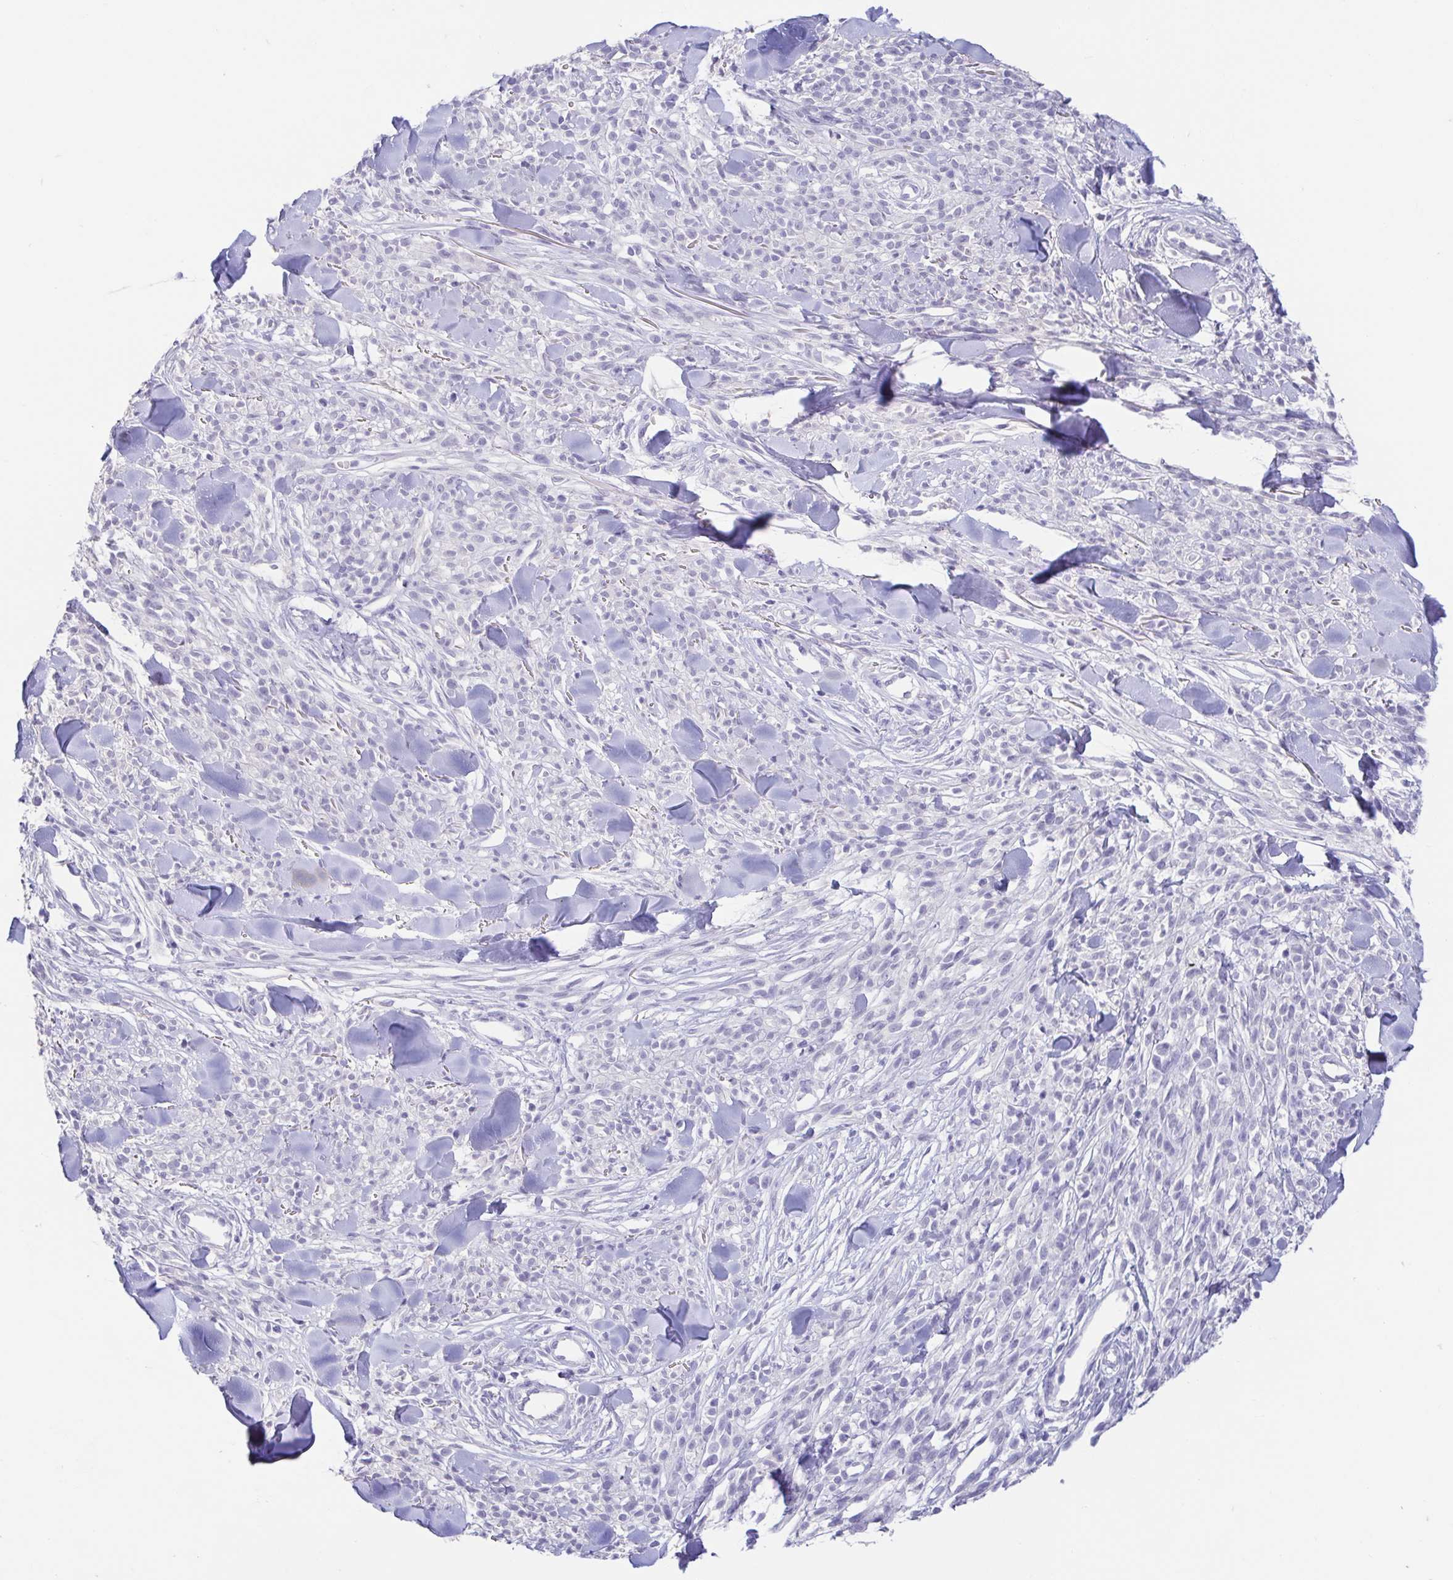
{"staining": {"intensity": "negative", "quantity": "none", "location": "none"}, "tissue": "melanoma", "cell_type": "Tumor cells", "image_type": "cancer", "snomed": [{"axis": "morphology", "description": "Malignant melanoma, NOS"}, {"axis": "topography", "description": "Skin"}, {"axis": "topography", "description": "Skin of trunk"}], "caption": "IHC micrograph of neoplastic tissue: human malignant melanoma stained with DAB displays no significant protein expression in tumor cells. (Stains: DAB immunohistochemistry with hematoxylin counter stain, Microscopy: brightfield microscopy at high magnification).", "gene": "FABP3", "patient": {"sex": "male", "age": 74}}